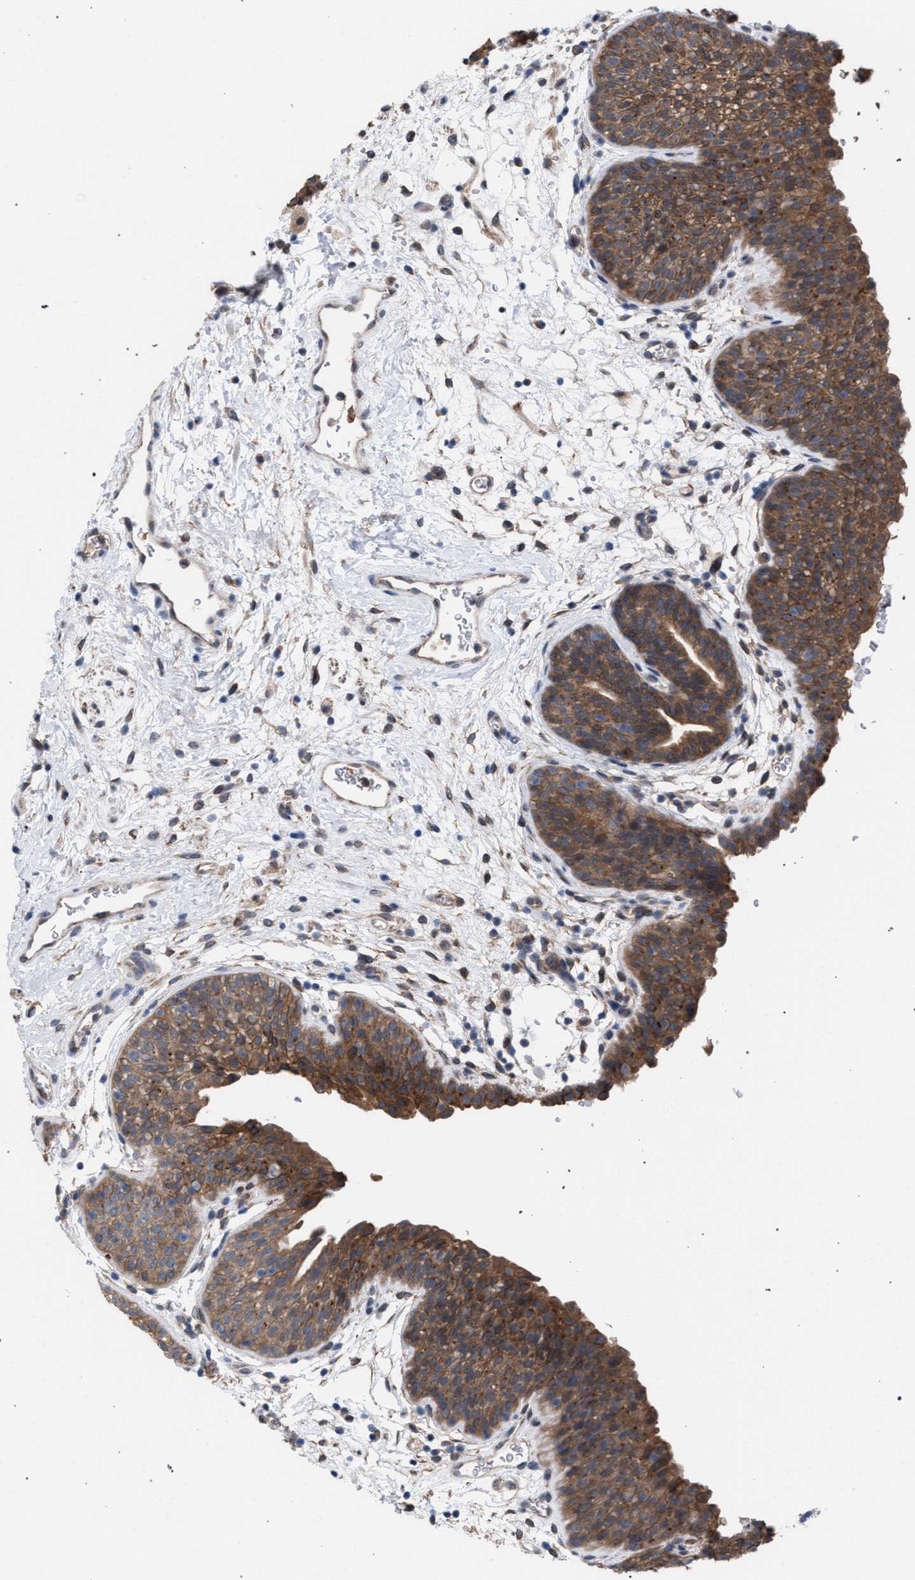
{"staining": {"intensity": "moderate", "quantity": ">75%", "location": "cytoplasmic/membranous"}, "tissue": "urinary bladder", "cell_type": "Urothelial cells", "image_type": "normal", "snomed": [{"axis": "morphology", "description": "Normal tissue, NOS"}, {"axis": "topography", "description": "Urinary bladder"}], "caption": "Urinary bladder stained for a protein (brown) displays moderate cytoplasmic/membranous positive positivity in approximately >75% of urothelial cells.", "gene": "ARPC5L", "patient": {"sex": "male", "age": 37}}